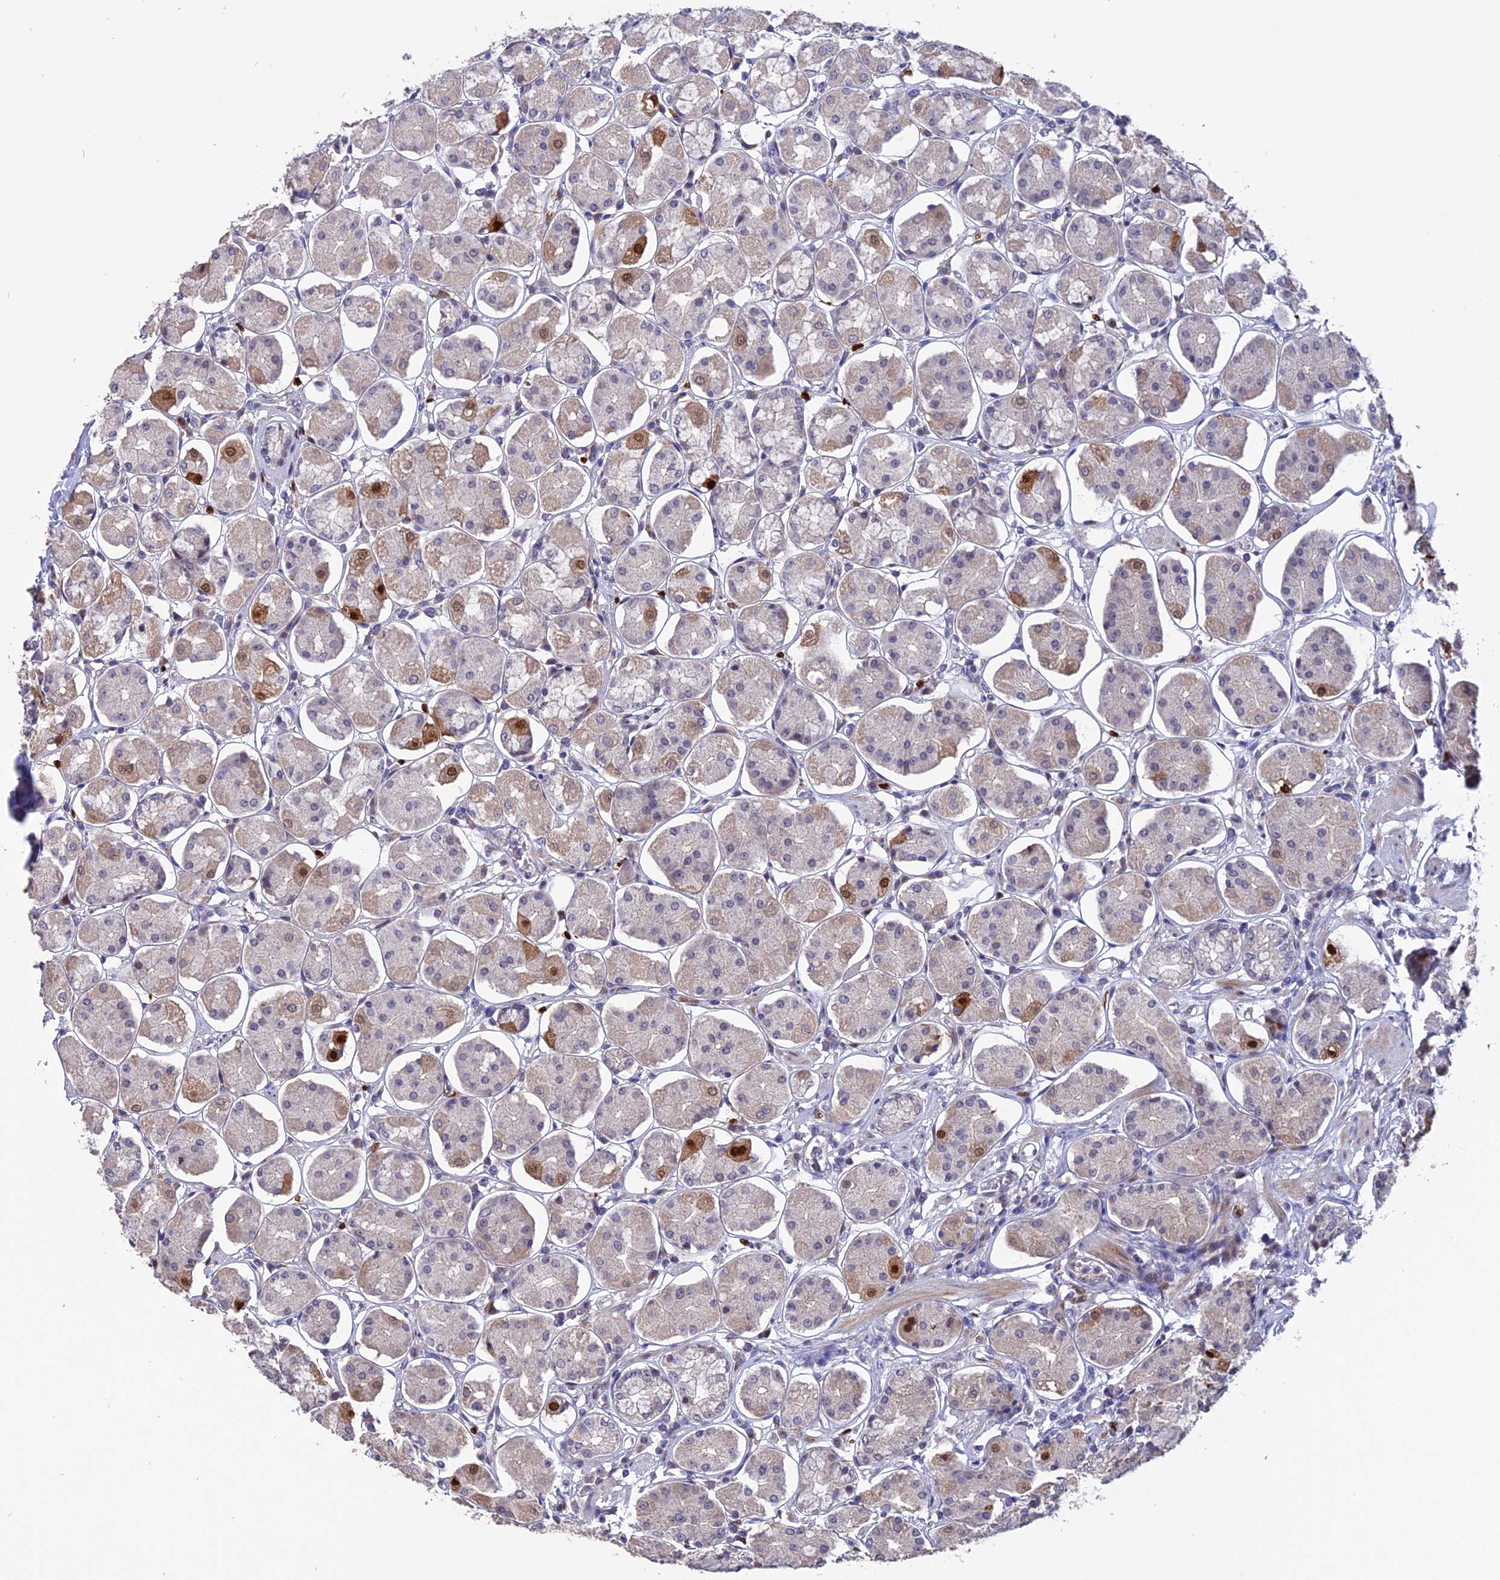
{"staining": {"intensity": "moderate", "quantity": "<25%", "location": "cytoplasmic/membranous,nuclear"}, "tissue": "stomach", "cell_type": "Glandular cells", "image_type": "normal", "snomed": [{"axis": "morphology", "description": "Normal tissue, NOS"}, {"axis": "topography", "description": "Stomach, lower"}], "caption": "IHC of normal human stomach demonstrates low levels of moderate cytoplasmic/membranous,nuclear staining in about <25% of glandular cells.", "gene": "TMEM263", "patient": {"sex": "female", "age": 56}}